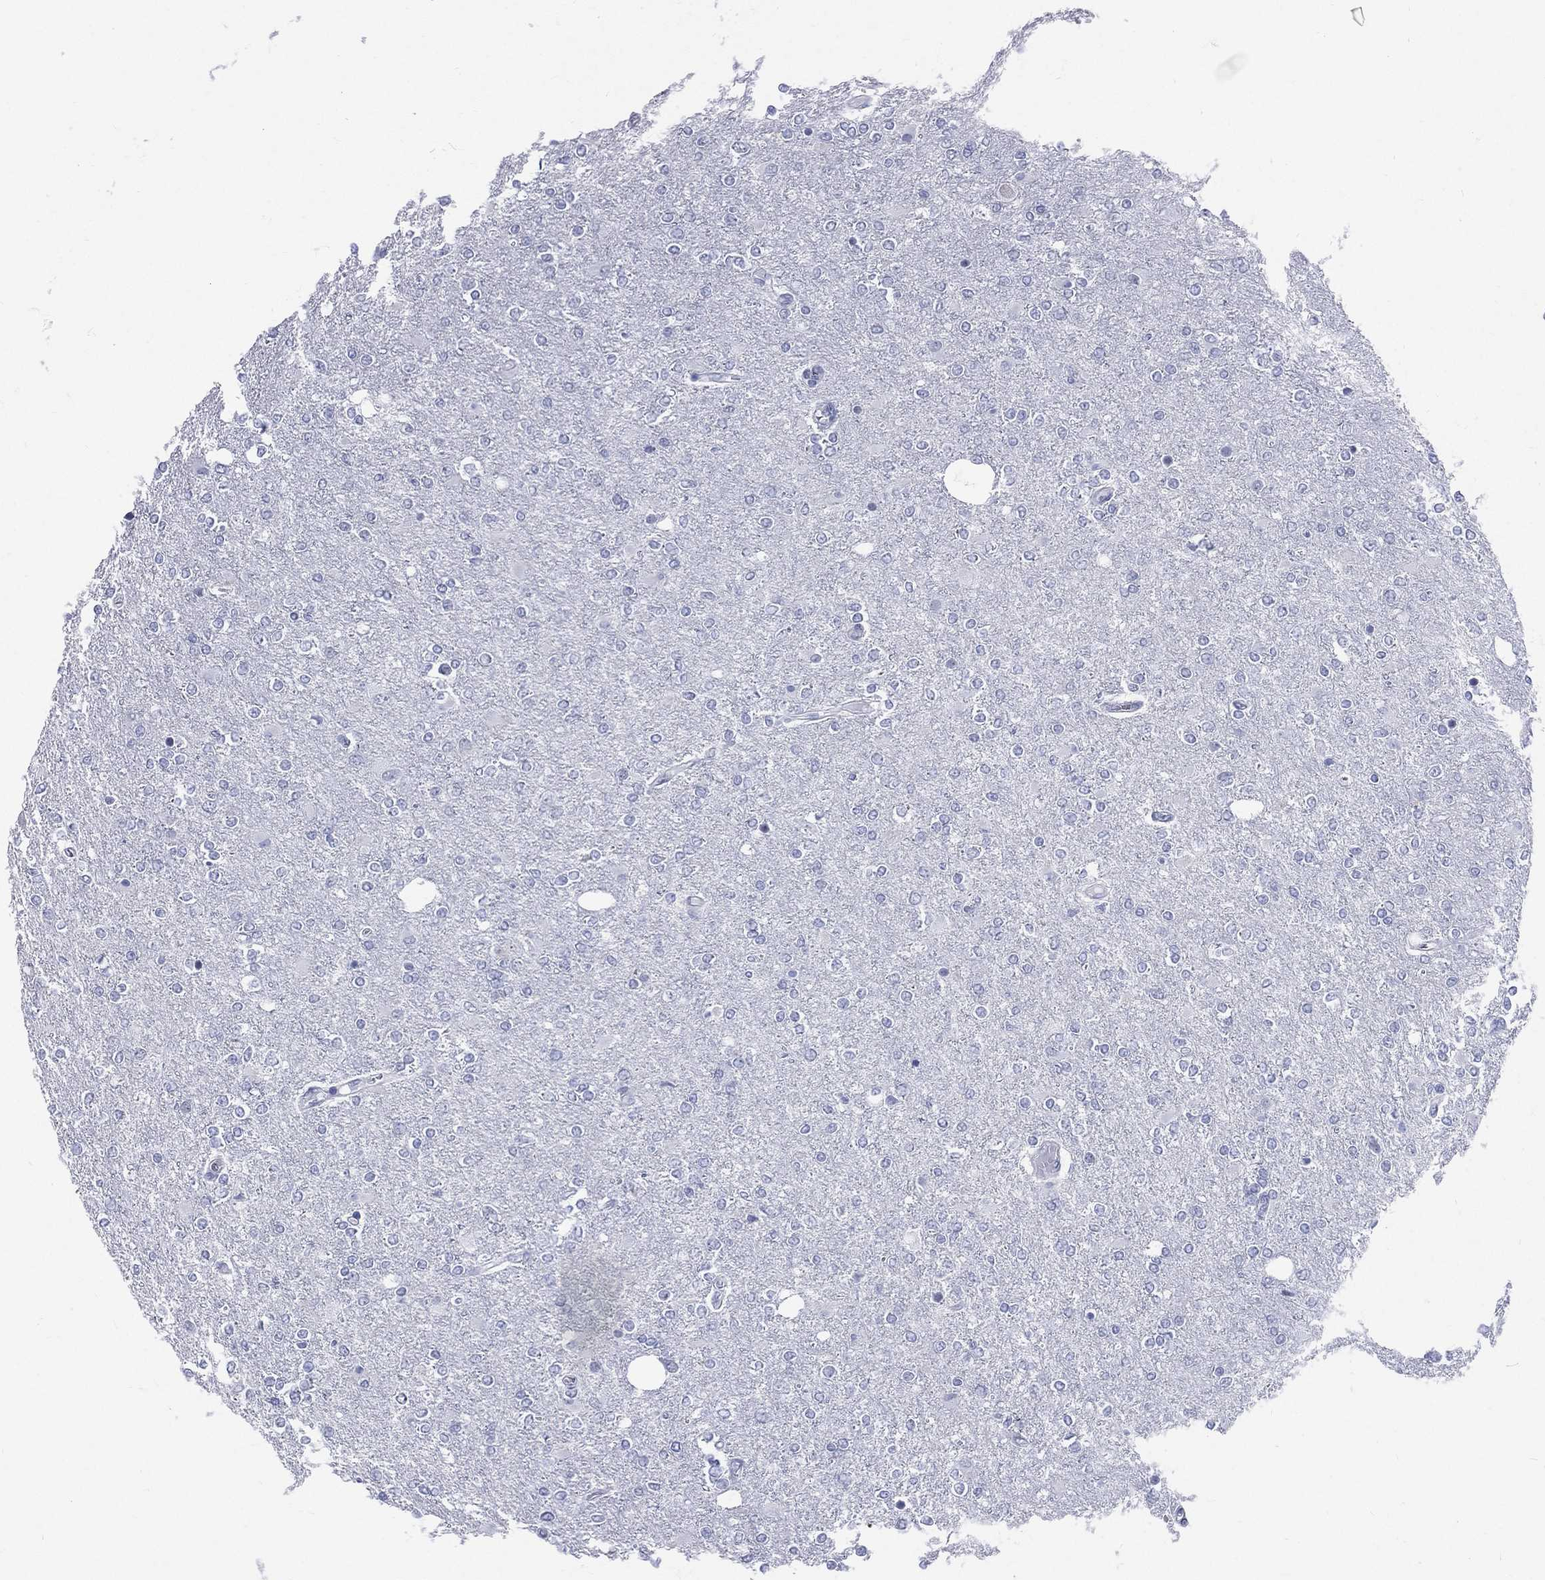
{"staining": {"intensity": "negative", "quantity": "none", "location": "none"}, "tissue": "glioma", "cell_type": "Tumor cells", "image_type": "cancer", "snomed": [{"axis": "morphology", "description": "Glioma, malignant, High grade"}, {"axis": "topography", "description": "Cerebral cortex"}], "caption": "The histopathology image shows no staining of tumor cells in glioma. (DAB immunohistochemistry (IHC) visualized using brightfield microscopy, high magnification).", "gene": "MLLT10", "patient": {"sex": "male", "age": 70}}